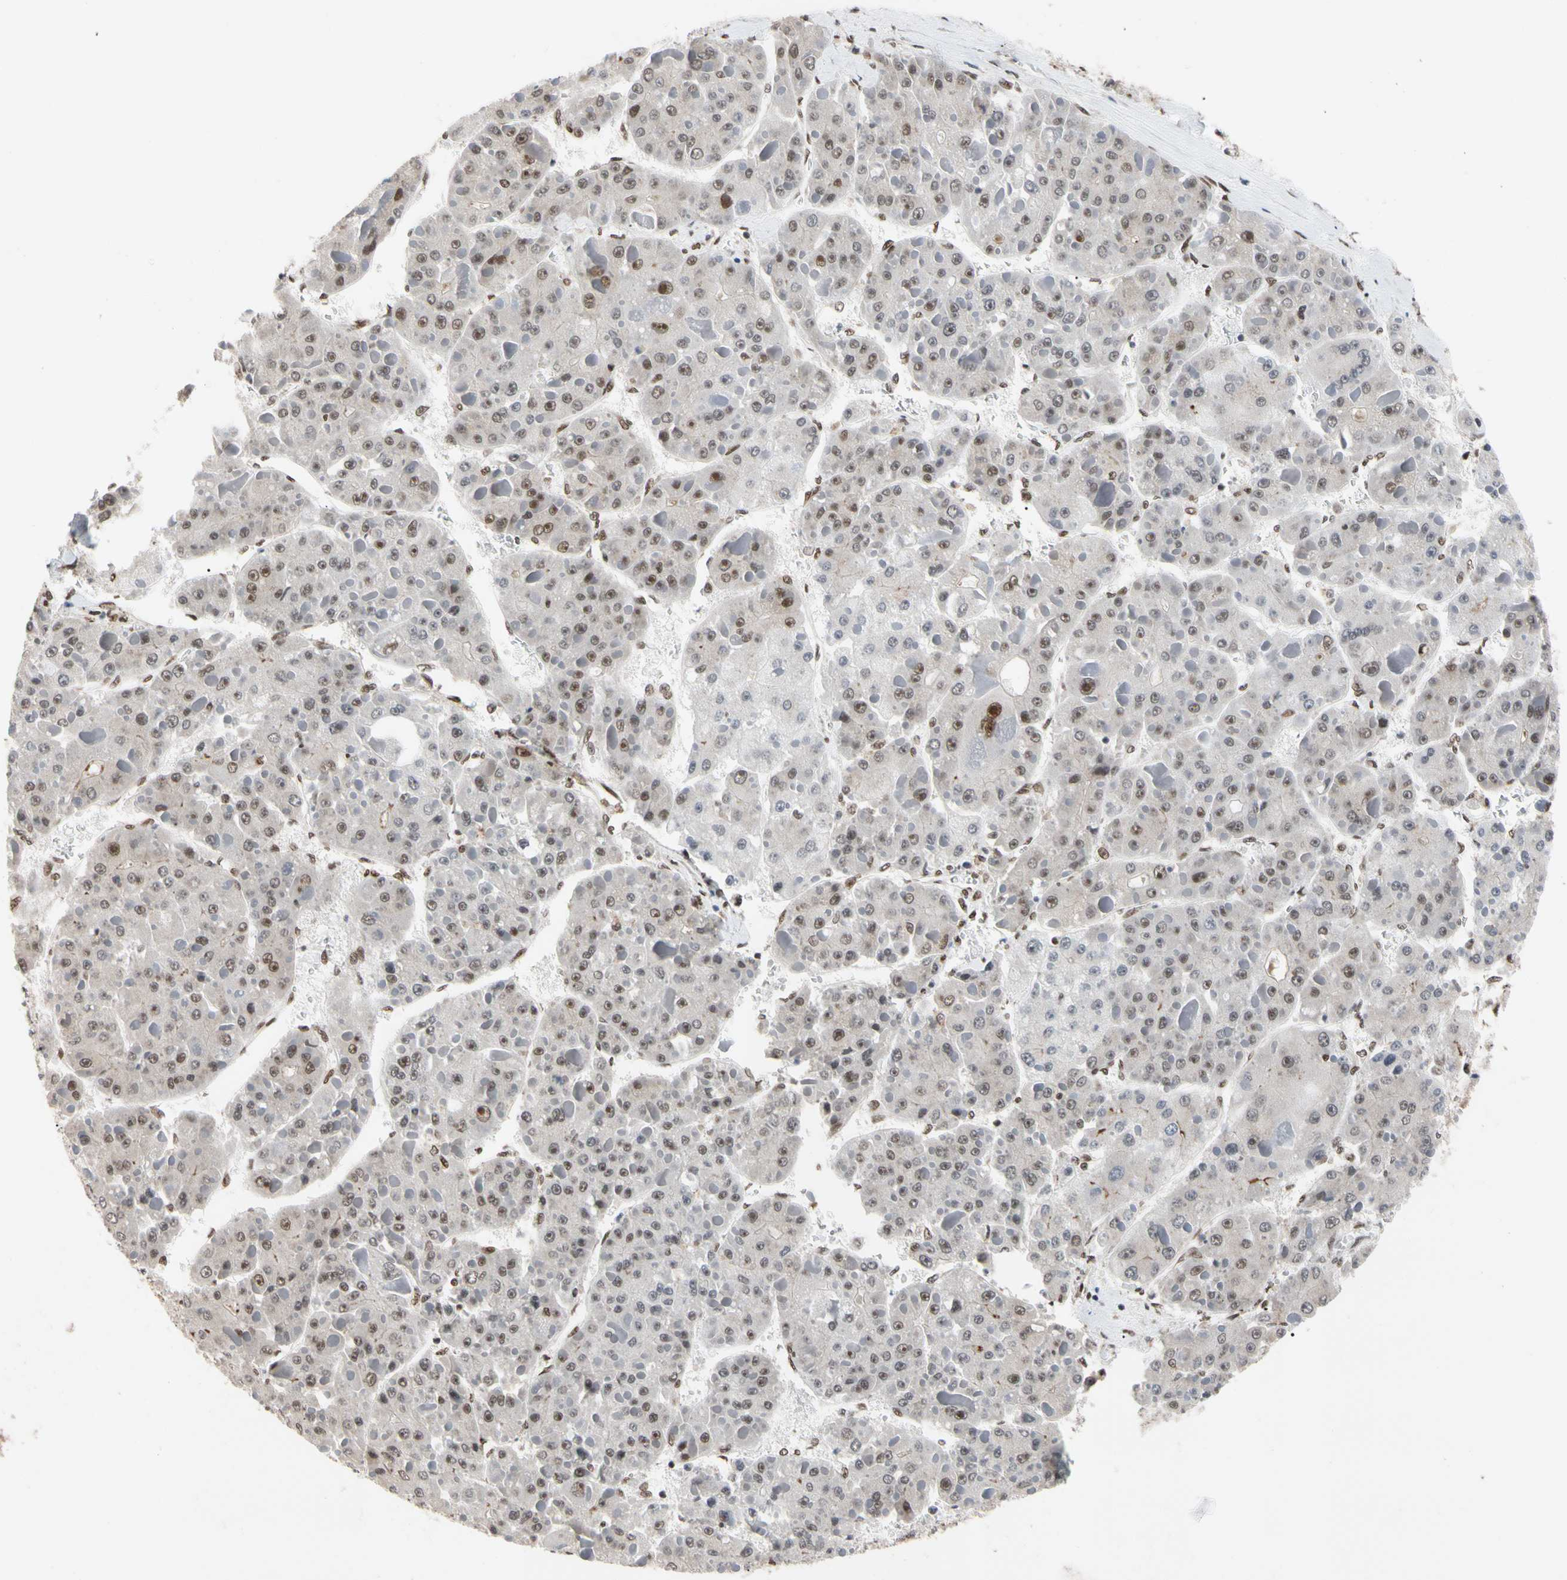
{"staining": {"intensity": "weak", "quantity": "25%-75%", "location": "nuclear"}, "tissue": "liver cancer", "cell_type": "Tumor cells", "image_type": "cancer", "snomed": [{"axis": "morphology", "description": "Carcinoma, Hepatocellular, NOS"}, {"axis": "topography", "description": "Liver"}], "caption": "DAB immunohistochemical staining of liver hepatocellular carcinoma demonstrates weak nuclear protein staining in about 25%-75% of tumor cells.", "gene": "FAM98B", "patient": {"sex": "female", "age": 73}}